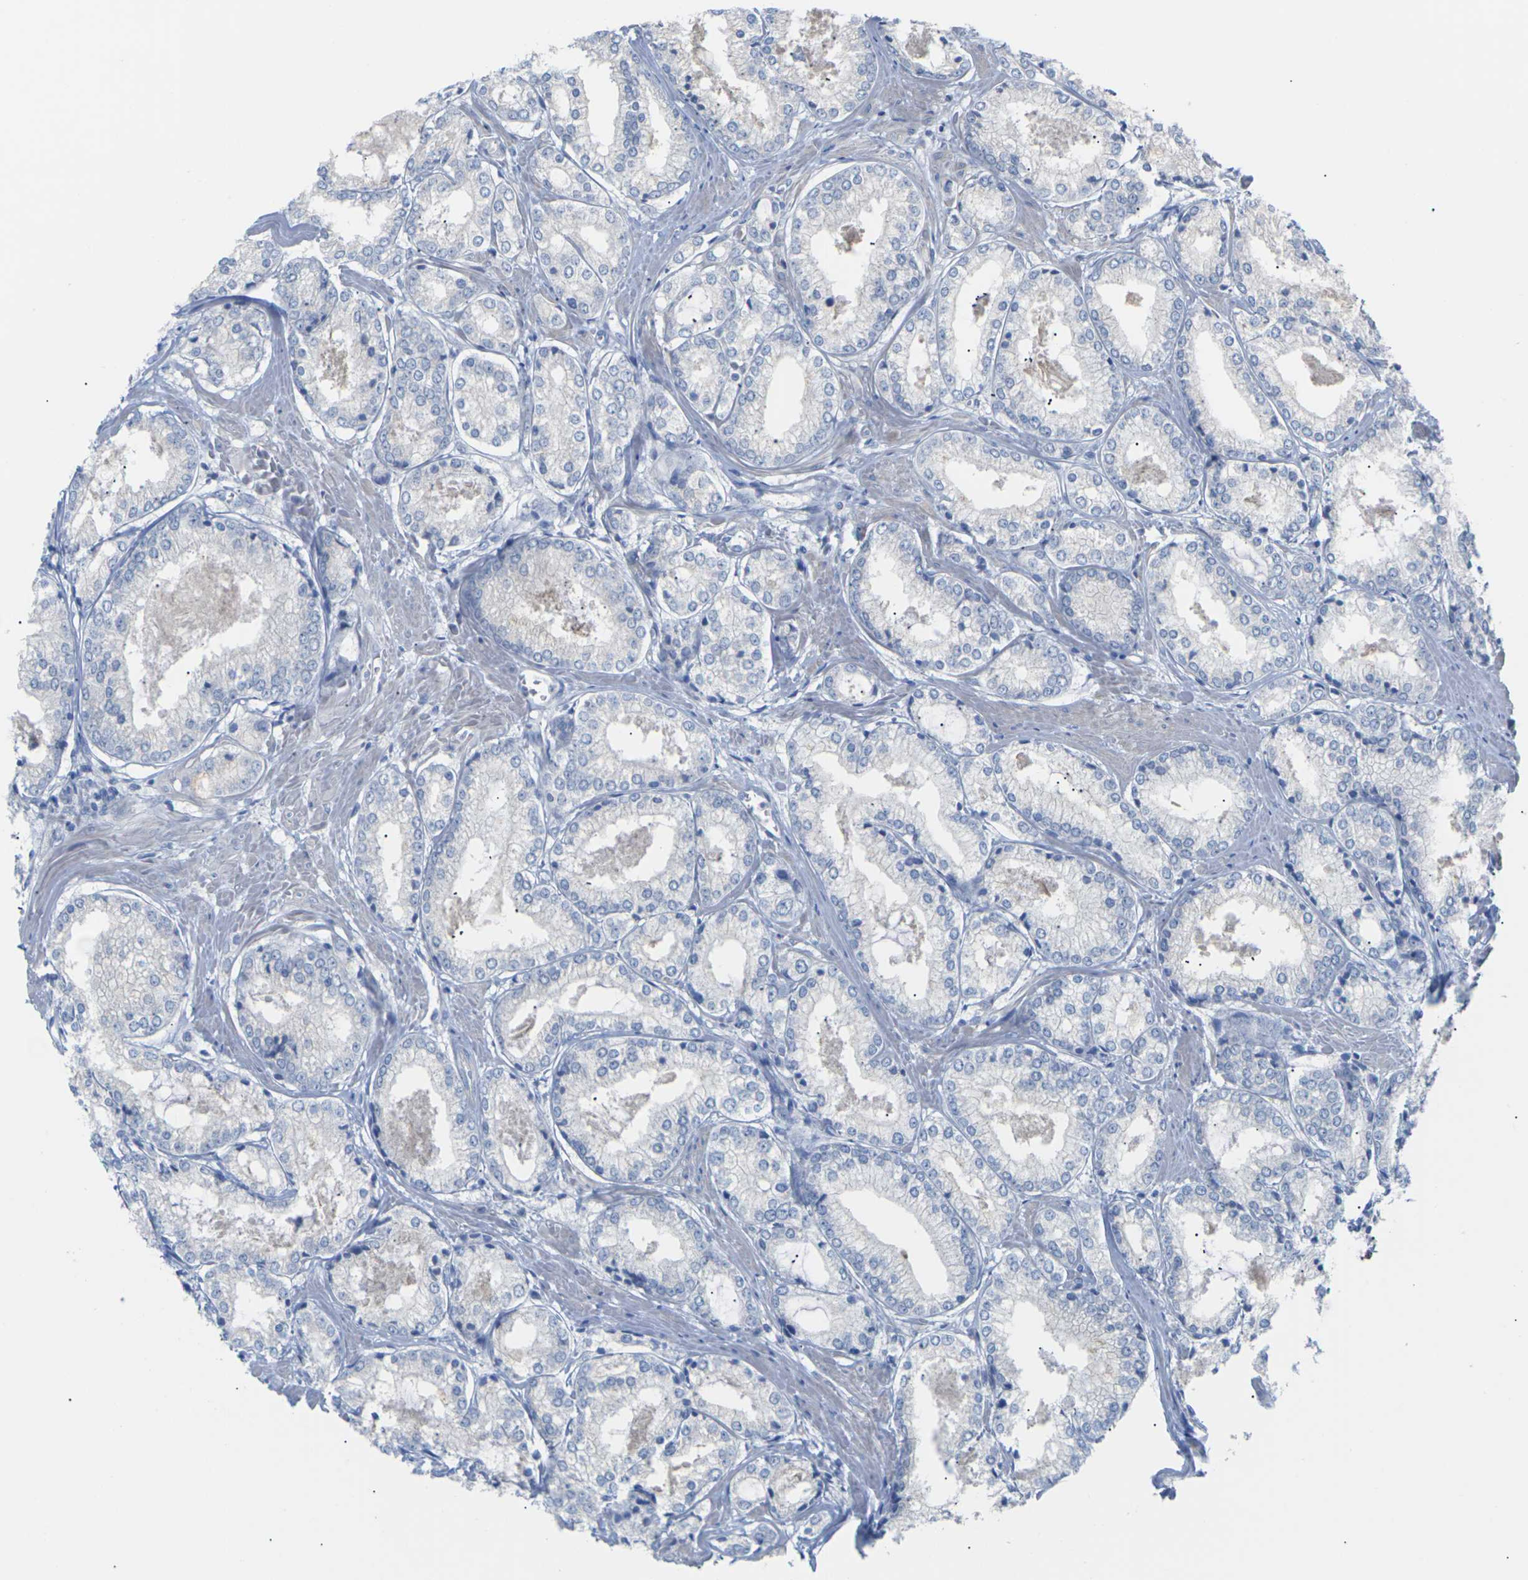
{"staining": {"intensity": "negative", "quantity": "none", "location": "none"}, "tissue": "prostate cancer", "cell_type": "Tumor cells", "image_type": "cancer", "snomed": [{"axis": "morphology", "description": "Adenocarcinoma, Low grade"}, {"axis": "topography", "description": "Prostate"}], "caption": "Histopathology image shows no significant protein positivity in tumor cells of prostate low-grade adenocarcinoma. (DAB IHC with hematoxylin counter stain).", "gene": "TMCO4", "patient": {"sex": "male", "age": 64}}